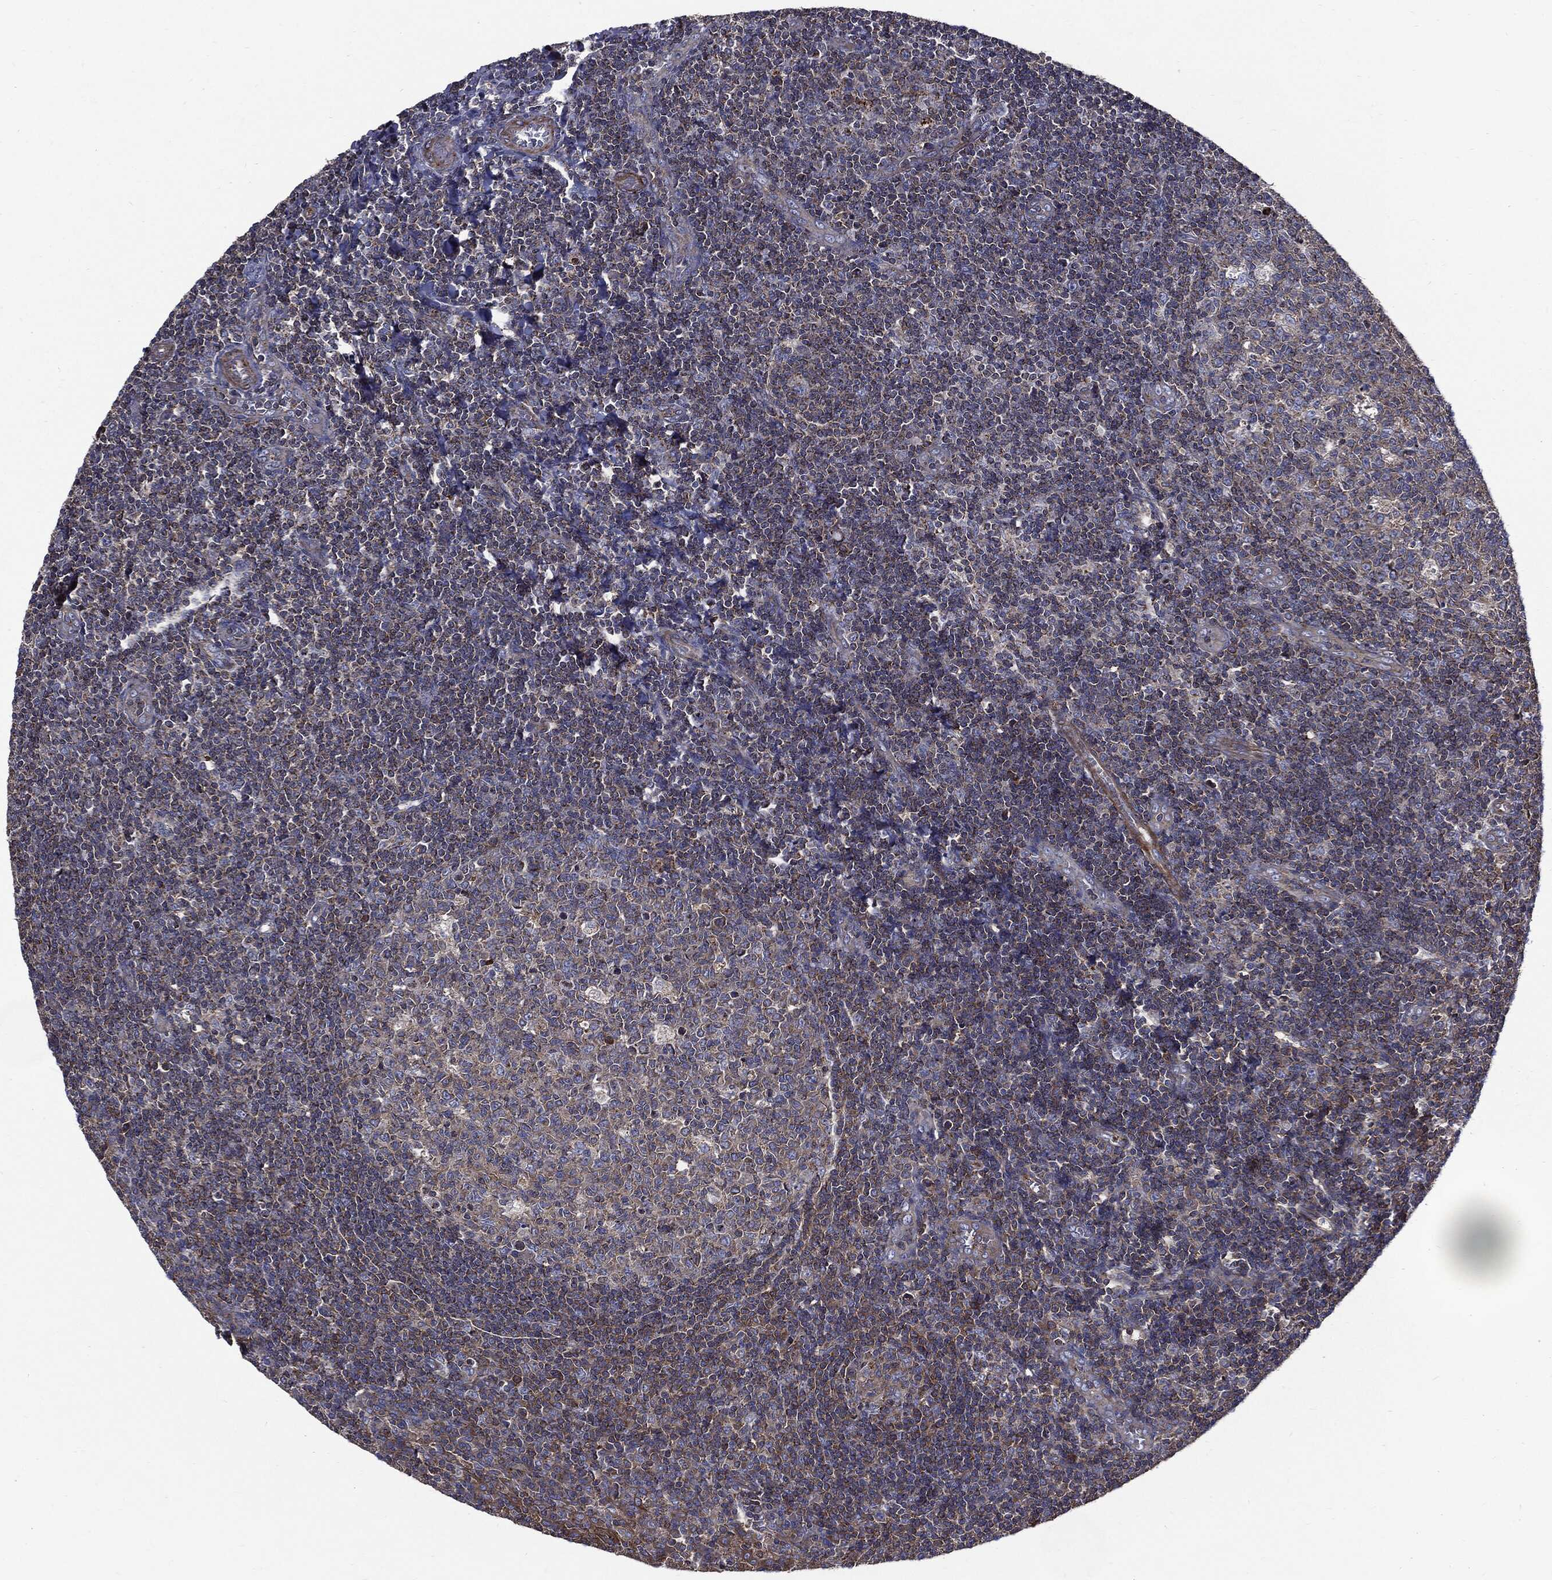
{"staining": {"intensity": "negative", "quantity": "none", "location": "none"}, "tissue": "tonsil", "cell_type": "Germinal center cells", "image_type": "normal", "snomed": [{"axis": "morphology", "description": "Normal tissue, NOS"}, {"axis": "topography", "description": "Tonsil"}], "caption": "DAB immunohistochemical staining of normal human tonsil demonstrates no significant positivity in germinal center cells. (Stains: DAB IHC with hematoxylin counter stain, Microscopy: brightfield microscopy at high magnification).", "gene": "PDCD6IP", "patient": {"sex": "female", "age": 13}}